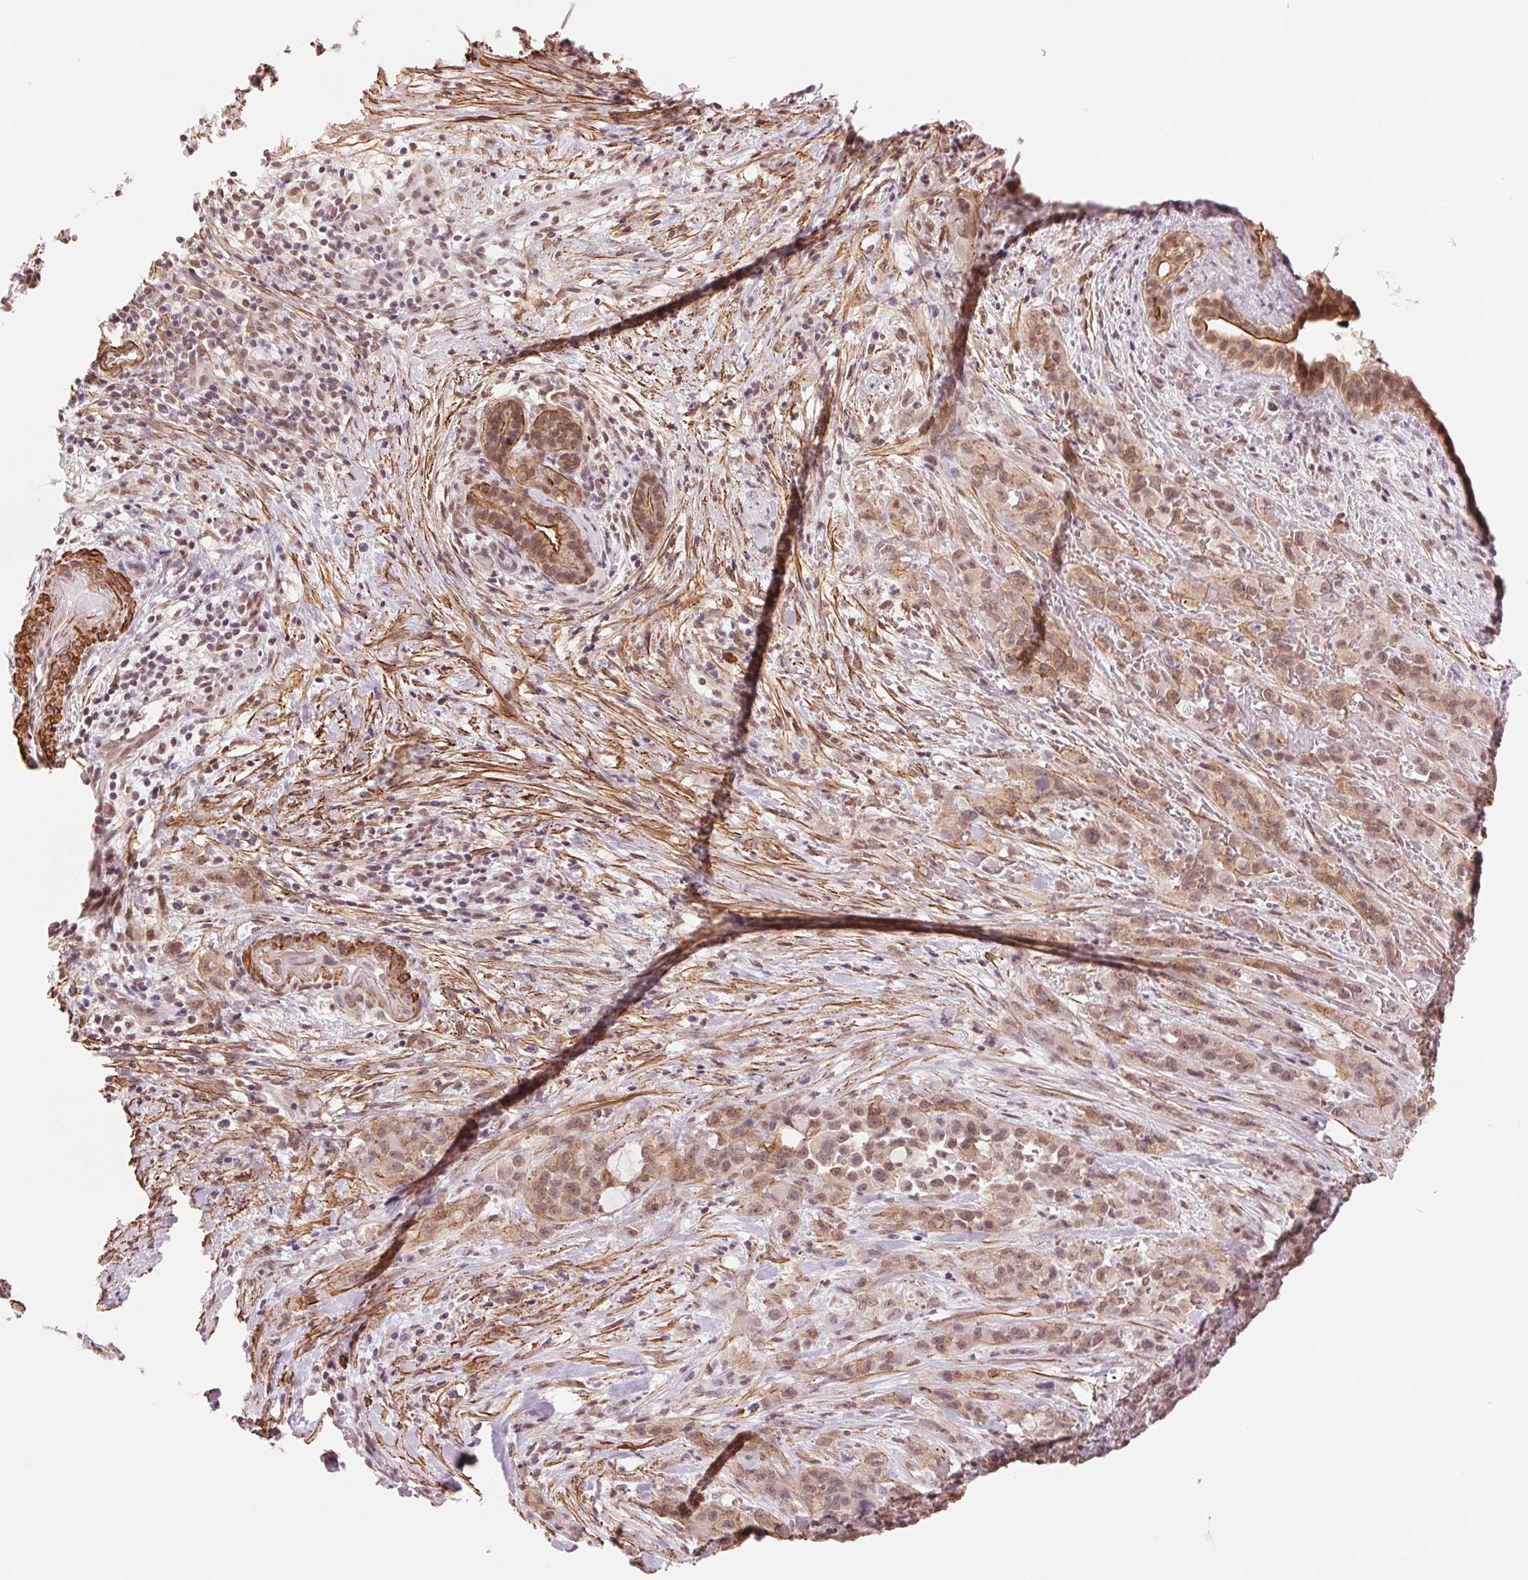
{"staining": {"intensity": "weak", "quantity": ">75%", "location": "cytoplasmic/membranous,nuclear"}, "tissue": "pancreatic cancer", "cell_type": "Tumor cells", "image_type": "cancer", "snomed": [{"axis": "morphology", "description": "Adenocarcinoma, NOS"}, {"axis": "topography", "description": "Pancreas"}], "caption": "A histopathology image of human pancreatic cancer (adenocarcinoma) stained for a protein exhibits weak cytoplasmic/membranous and nuclear brown staining in tumor cells.", "gene": "BCAT1", "patient": {"sex": "male", "age": 44}}